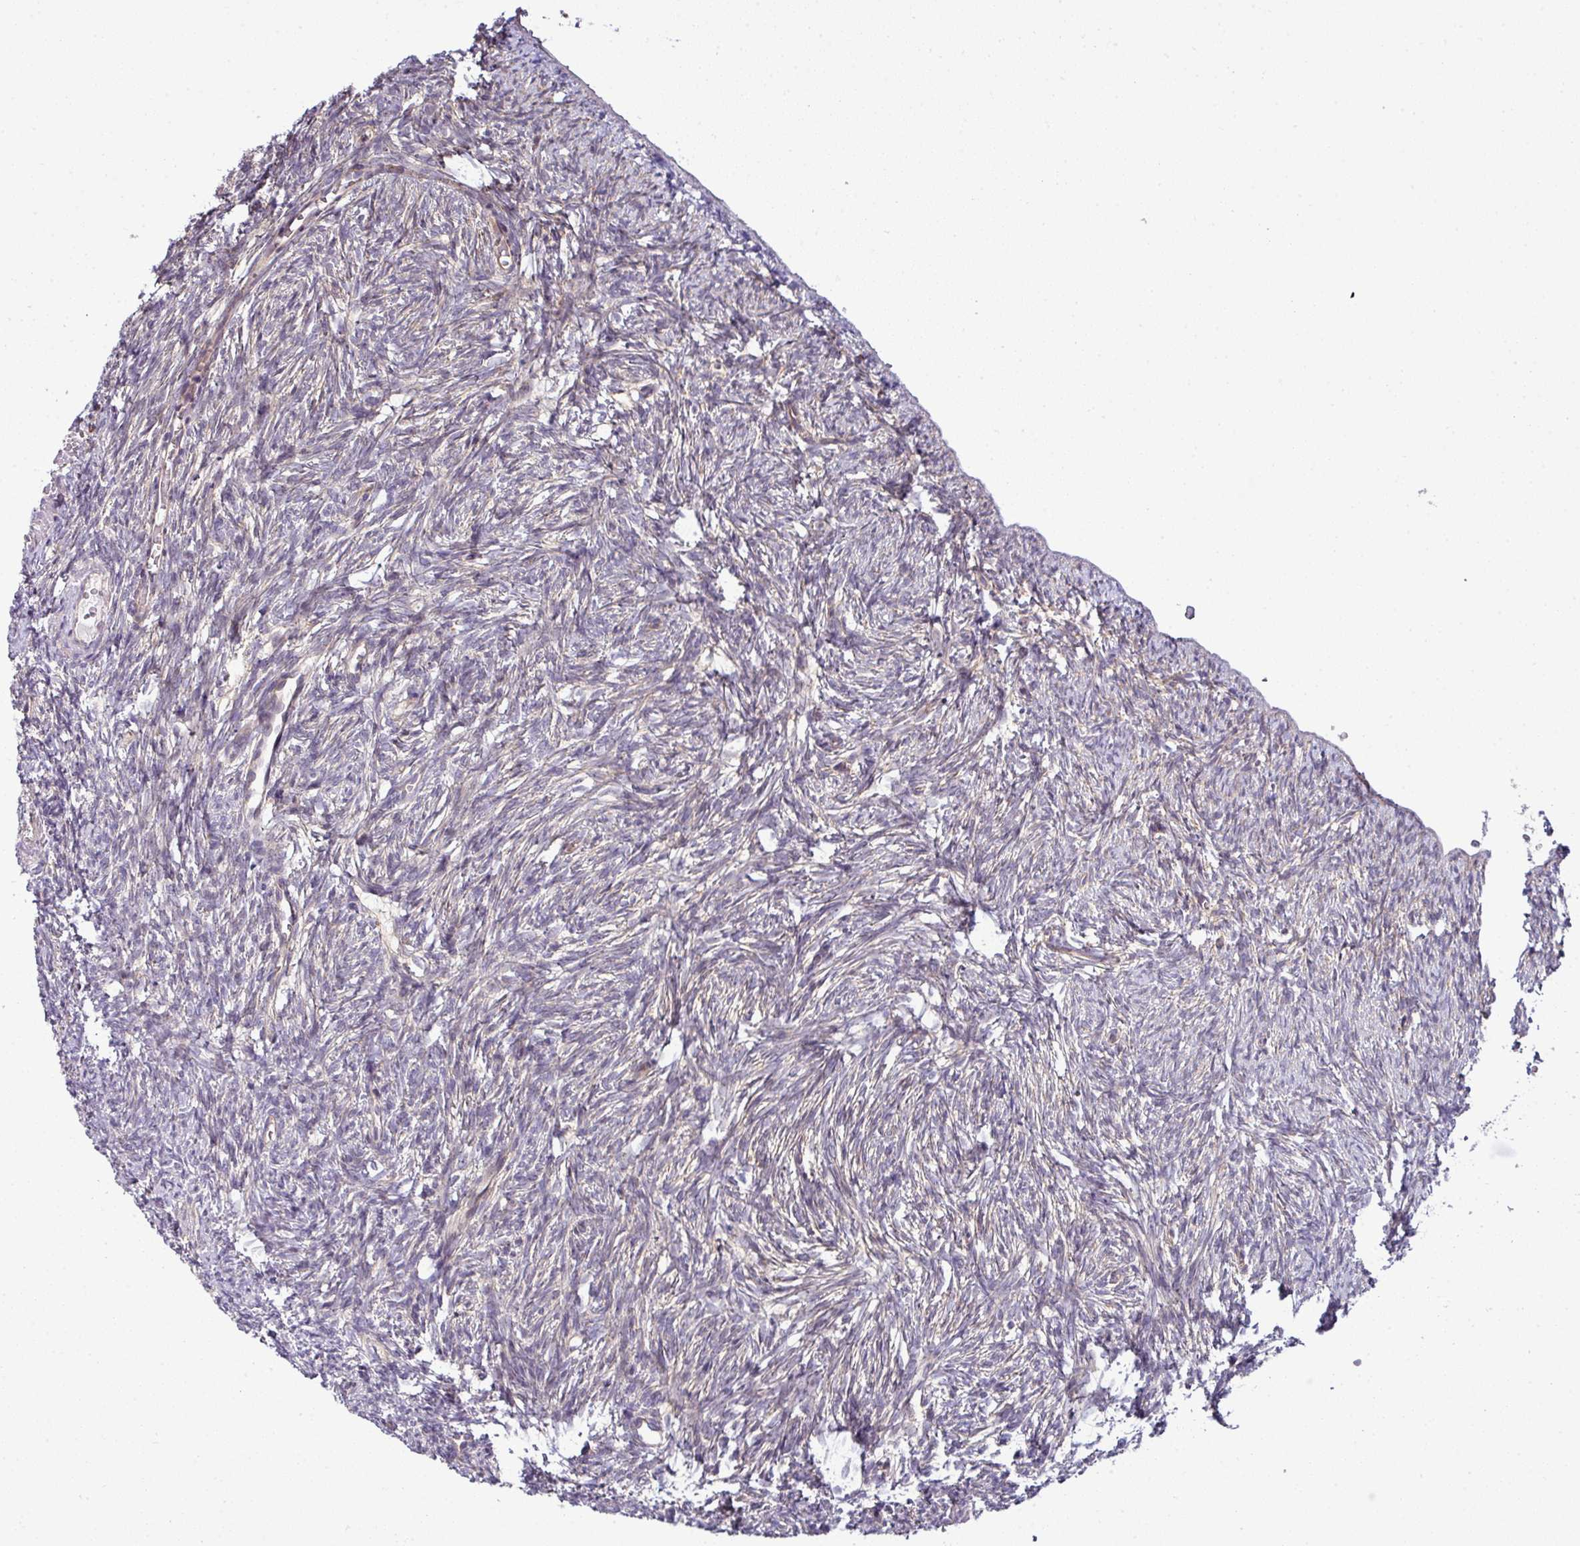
{"staining": {"intensity": "strong", "quantity": ">75%", "location": "cytoplasmic/membranous"}, "tissue": "ovary", "cell_type": "Follicle cells", "image_type": "normal", "snomed": [{"axis": "morphology", "description": "Normal tissue, NOS"}, {"axis": "topography", "description": "Ovary"}], "caption": "Brown immunohistochemical staining in normal ovary exhibits strong cytoplasmic/membranous staining in about >75% of follicle cells.", "gene": "TIMMDC1", "patient": {"sex": "female", "age": 51}}